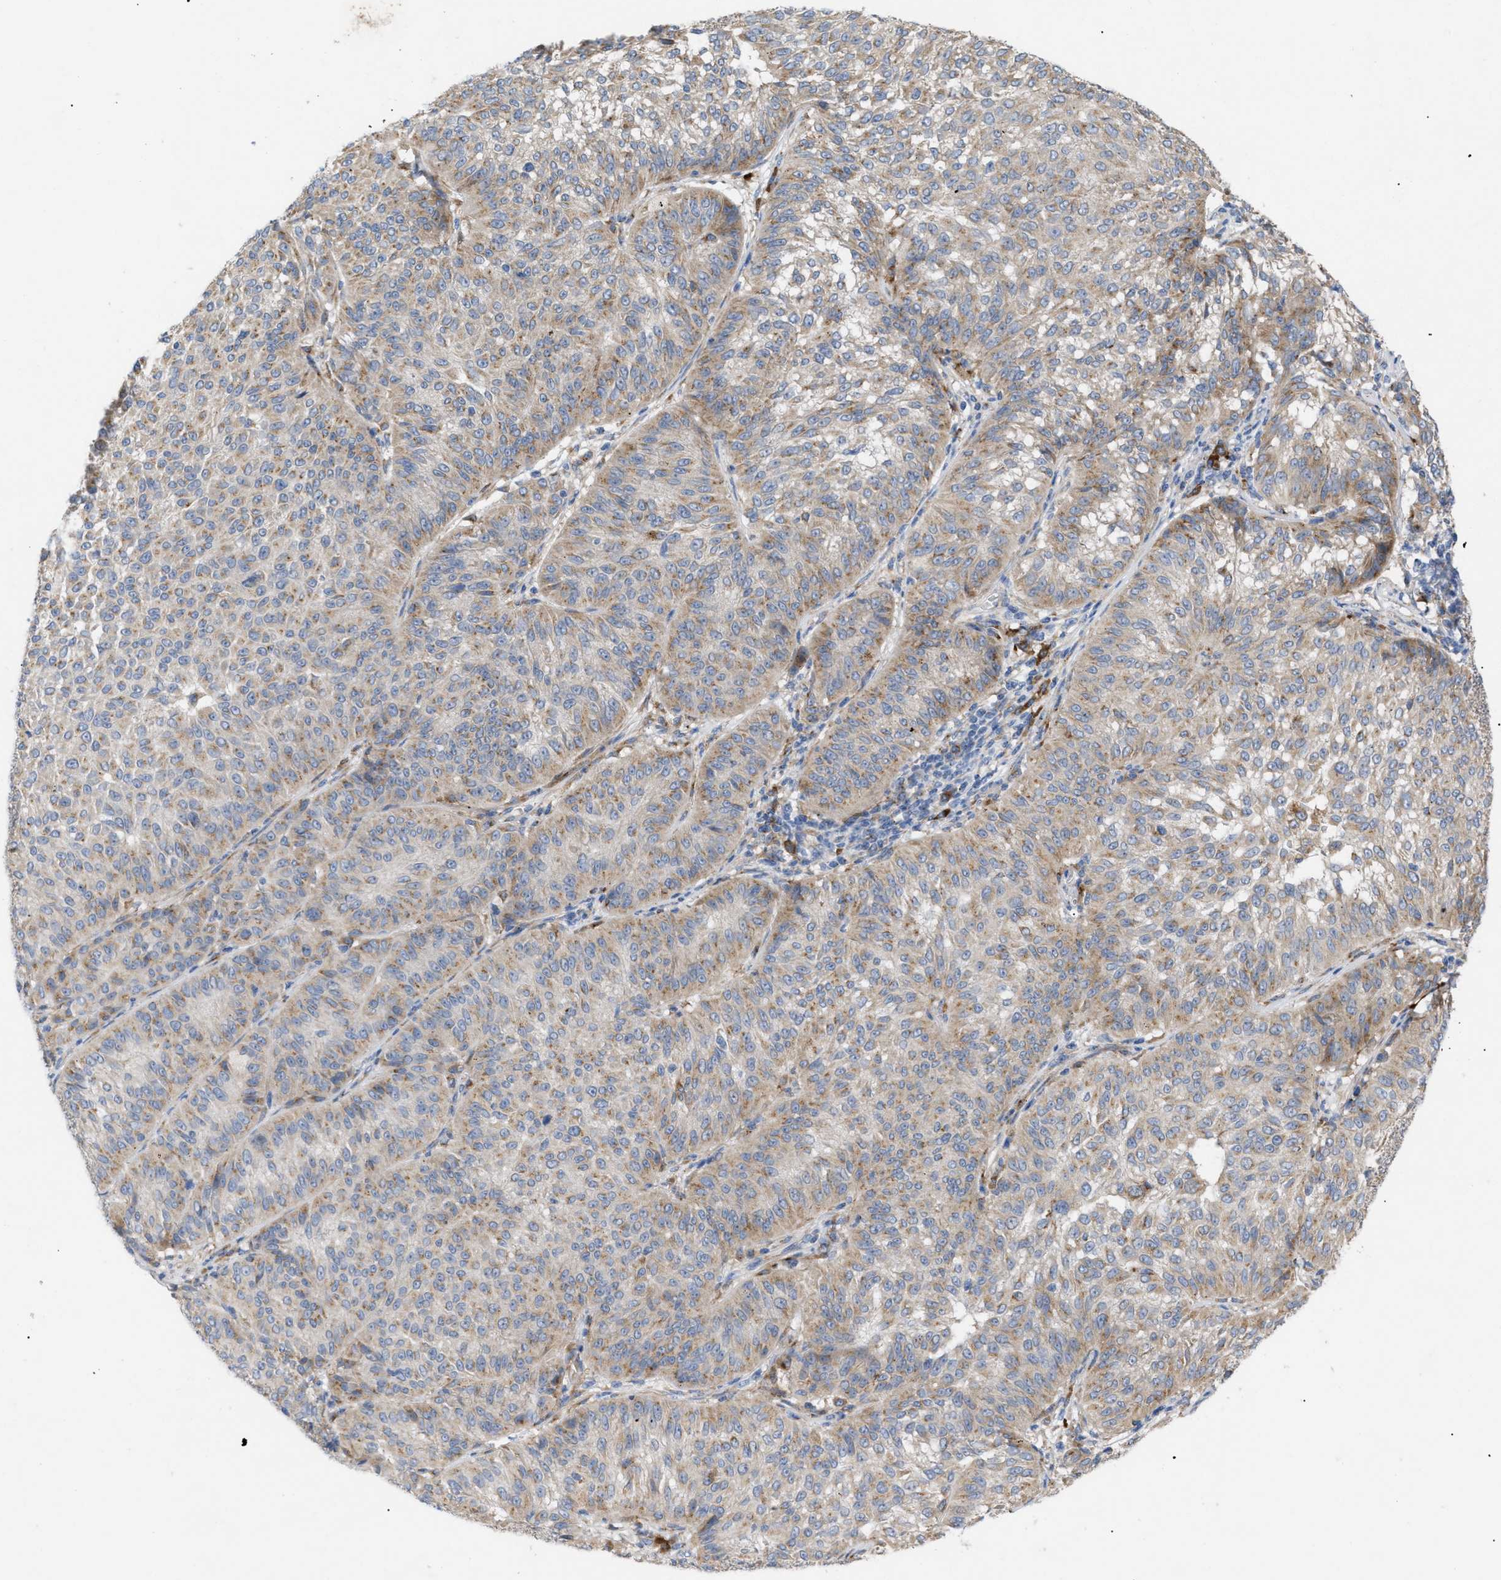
{"staining": {"intensity": "moderate", "quantity": "25%-75%", "location": "cytoplasmic/membranous"}, "tissue": "melanoma", "cell_type": "Tumor cells", "image_type": "cancer", "snomed": [{"axis": "morphology", "description": "Malignant melanoma, NOS"}, {"axis": "topography", "description": "Skin"}], "caption": "The histopathology image demonstrates a brown stain indicating the presence of a protein in the cytoplasmic/membranous of tumor cells in malignant melanoma.", "gene": "SLC50A1", "patient": {"sex": "female", "age": 72}}